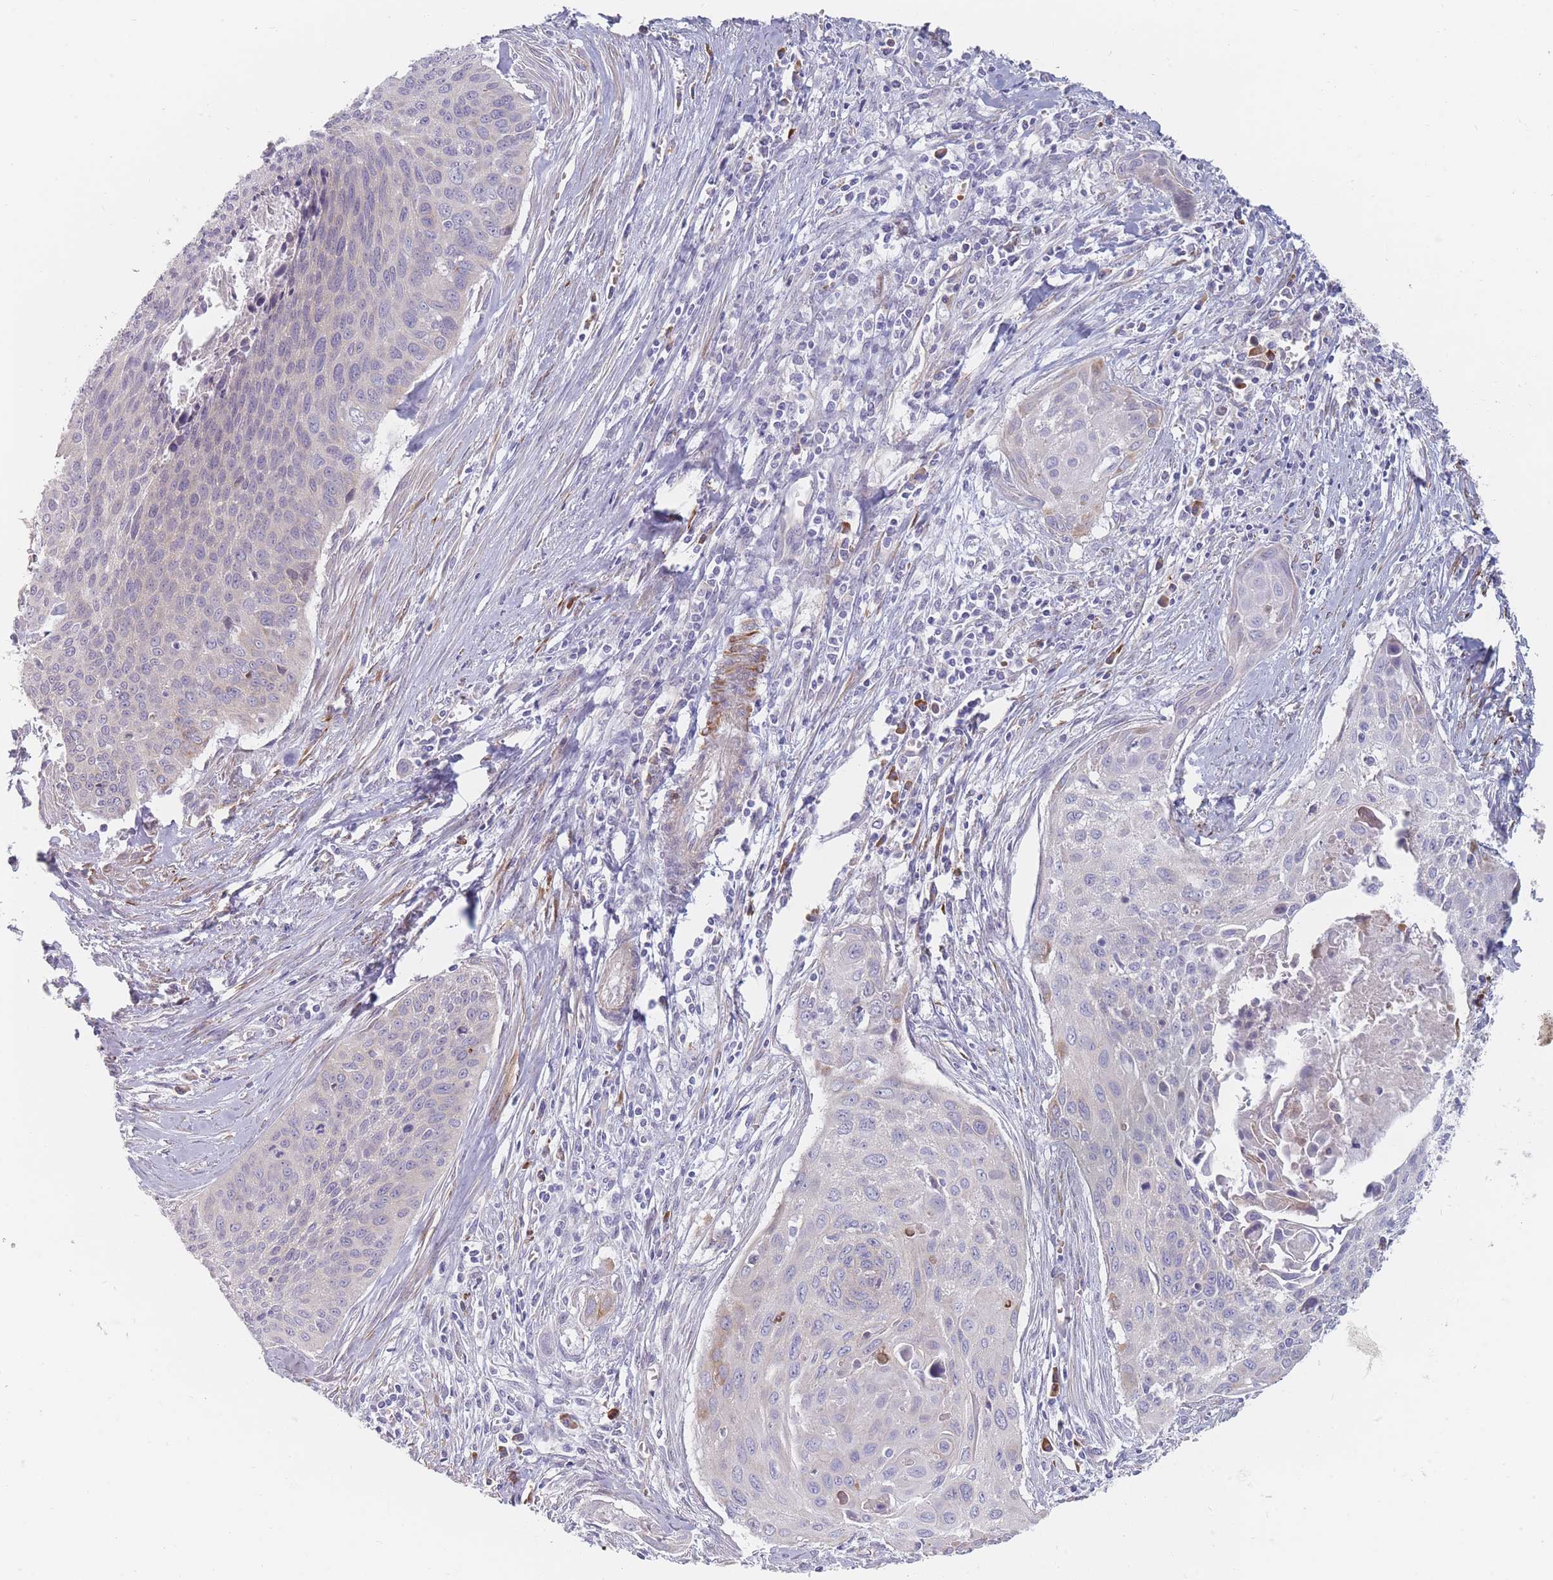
{"staining": {"intensity": "negative", "quantity": "none", "location": "none"}, "tissue": "cervical cancer", "cell_type": "Tumor cells", "image_type": "cancer", "snomed": [{"axis": "morphology", "description": "Squamous cell carcinoma, NOS"}, {"axis": "topography", "description": "Cervix"}], "caption": "Tumor cells show no significant protein positivity in cervical cancer (squamous cell carcinoma). (DAB immunohistochemistry (IHC) with hematoxylin counter stain).", "gene": "ERBIN", "patient": {"sex": "female", "age": 55}}